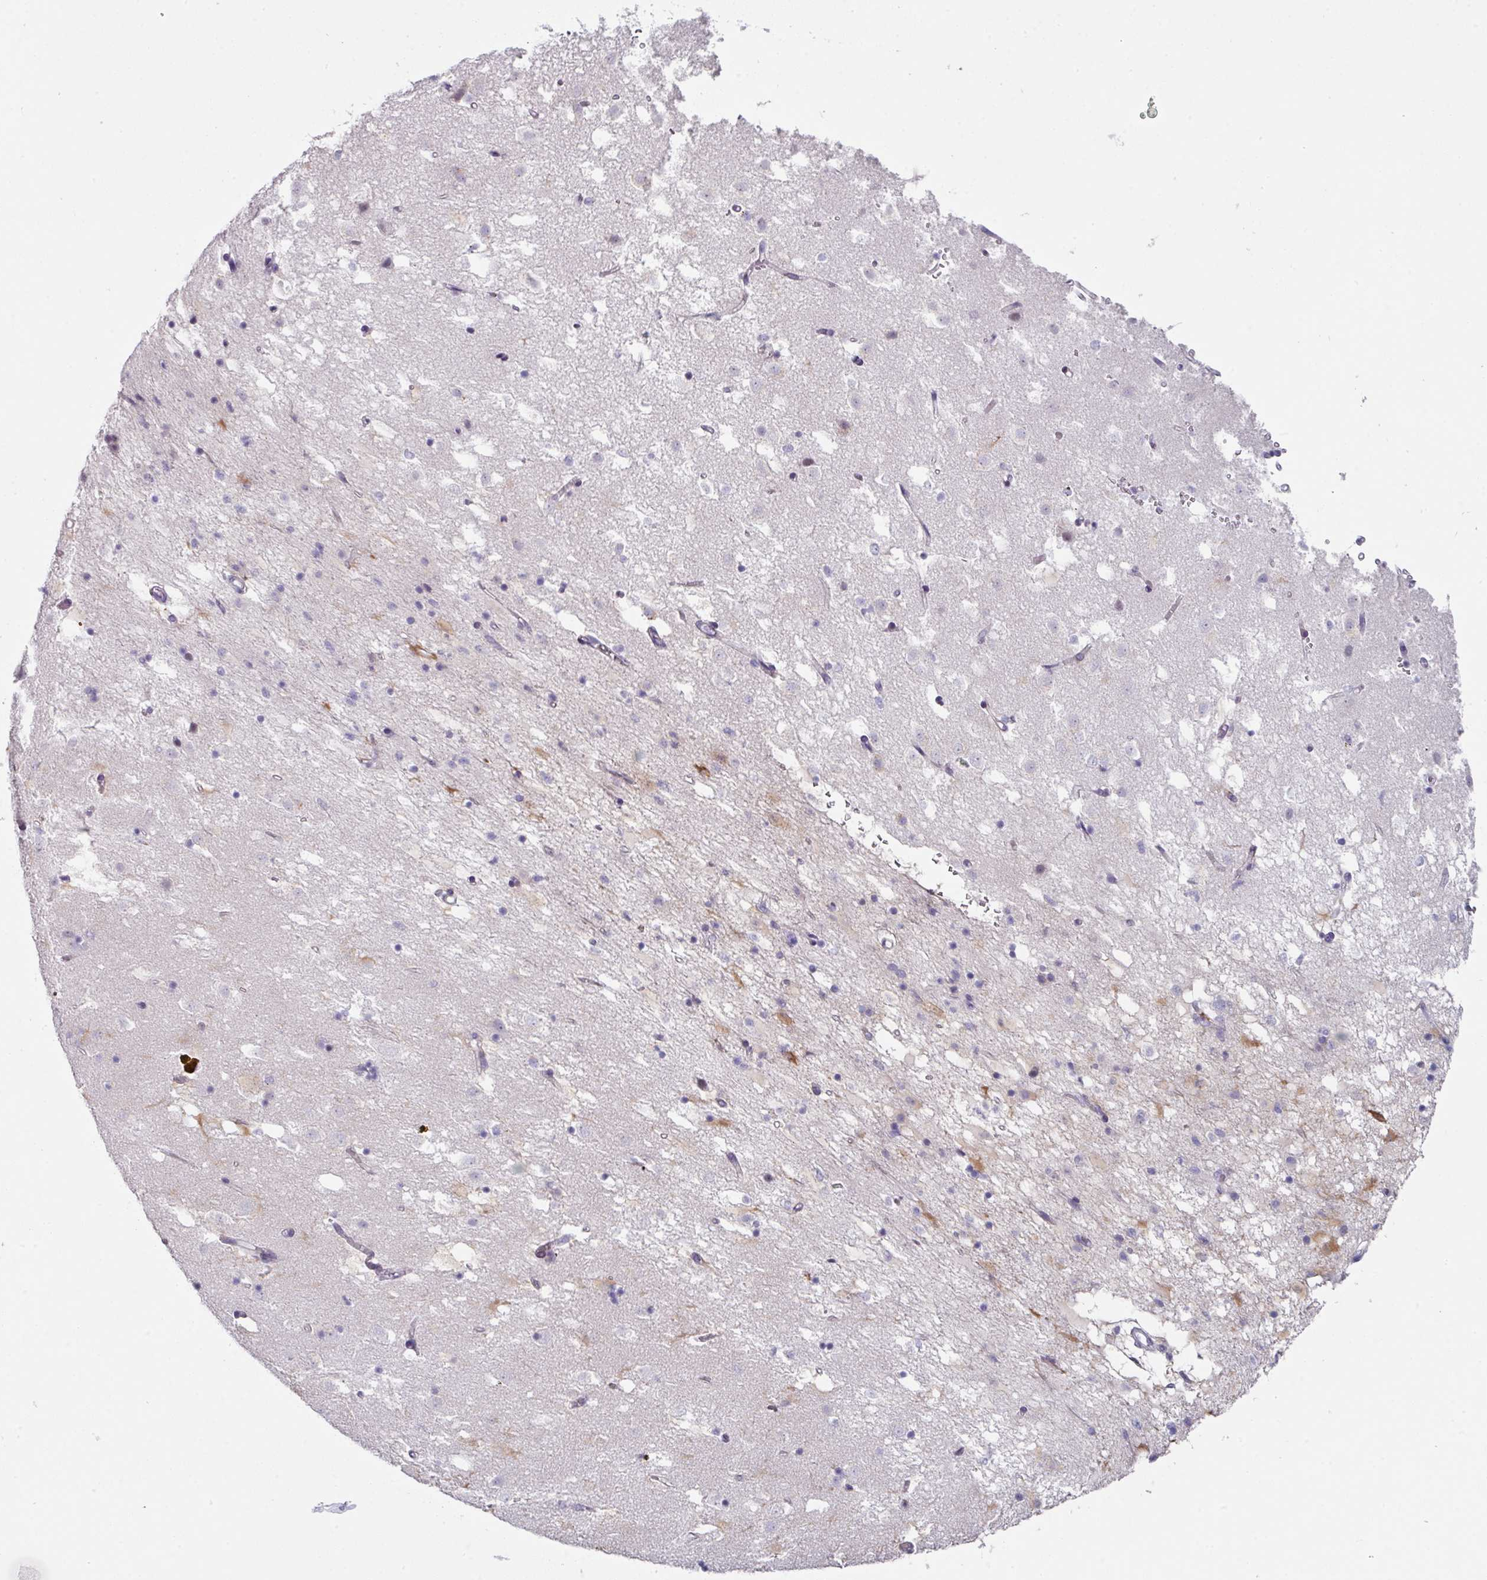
{"staining": {"intensity": "negative", "quantity": "none", "location": "none"}, "tissue": "caudate", "cell_type": "Glial cells", "image_type": "normal", "snomed": [{"axis": "morphology", "description": "Normal tissue, NOS"}, {"axis": "topography", "description": "Lateral ventricle wall"}], "caption": "The image exhibits no staining of glial cells in unremarkable caudate. (DAB (3,3'-diaminobenzidine) IHC, high magnification).", "gene": "DEFB115", "patient": {"sex": "male", "age": 58}}